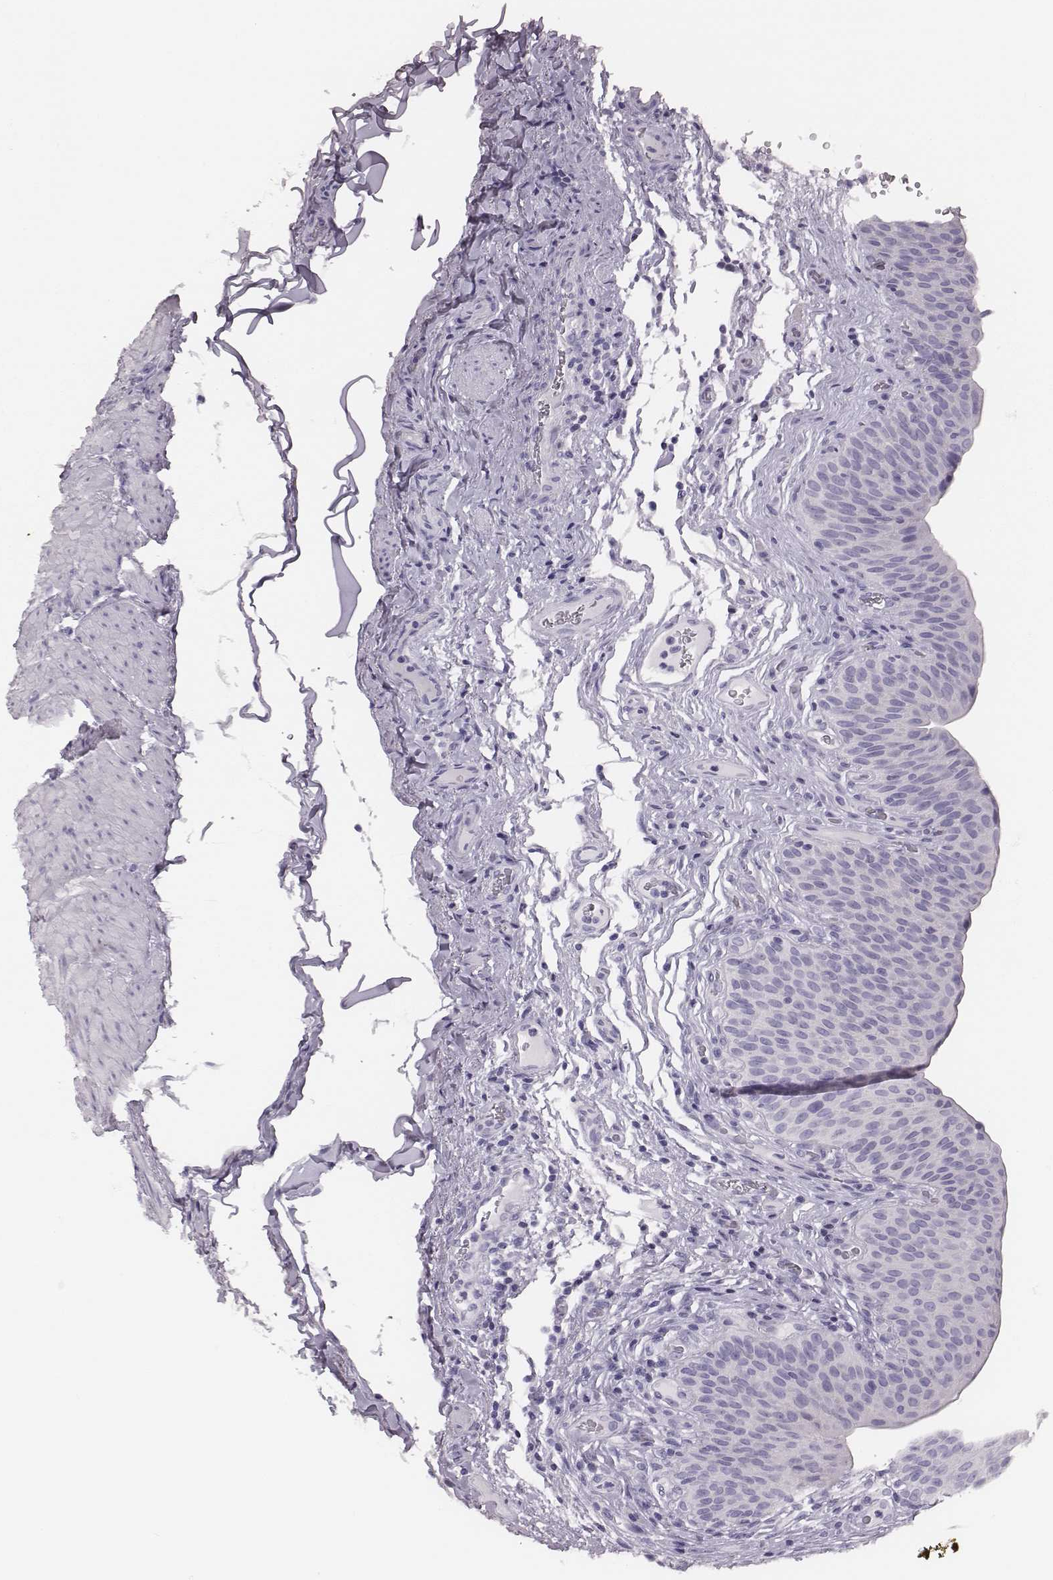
{"staining": {"intensity": "negative", "quantity": "none", "location": "none"}, "tissue": "urinary bladder", "cell_type": "Urothelial cells", "image_type": "normal", "snomed": [{"axis": "morphology", "description": "Normal tissue, NOS"}, {"axis": "topography", "description": "Urinary bladder"}], "caption": "The image displays no staining of urothelial cells in normal urinary bladder. (IHC, brightfield microscopy, high magnification).", "gene": "H1", "patient": {"sex": "male", "age": 66}}